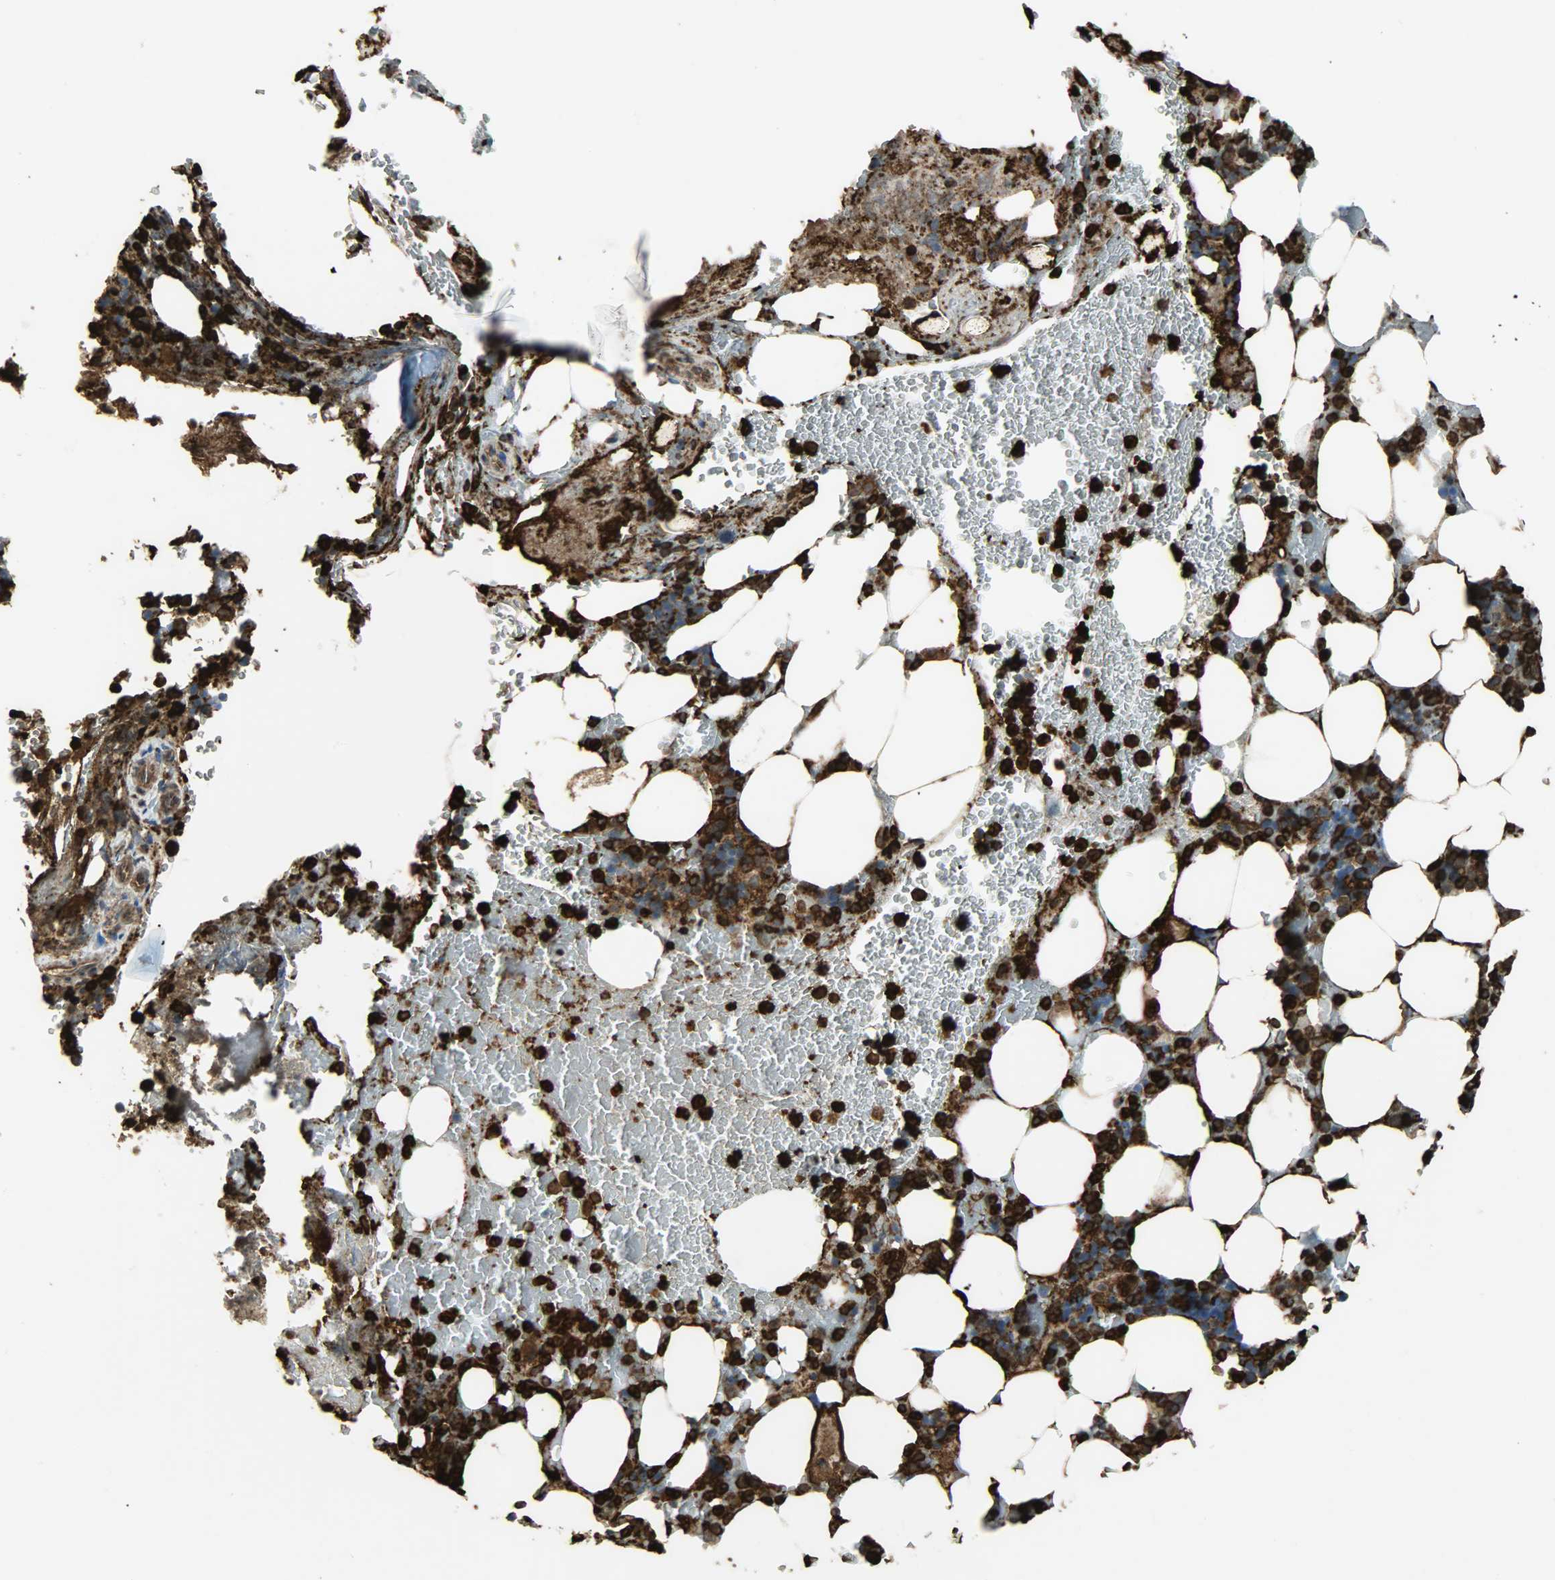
{"staining": {"intensity": "strong", "quantity": ">75%", "location": "cytoplasmic/membranous,nuclear"}, "tissue": "bone marrow", "cell_type": "Hematopoietic cells", "image_type": "normal", "snomed": [{"axis": "morphology", "description": "Normal tissue, NOS"}, {"axis": "topography", "description": "Bone marrow"}], "caption": "DAB immunohistochemical staining of normal bone marrow demonstrates strong cytoplasmic/membranous,nuclear protein positivity in approximately >75% of hematopoietic cells.", "gene": "VASP", "patient": {"sex": "female", "age": 73}}